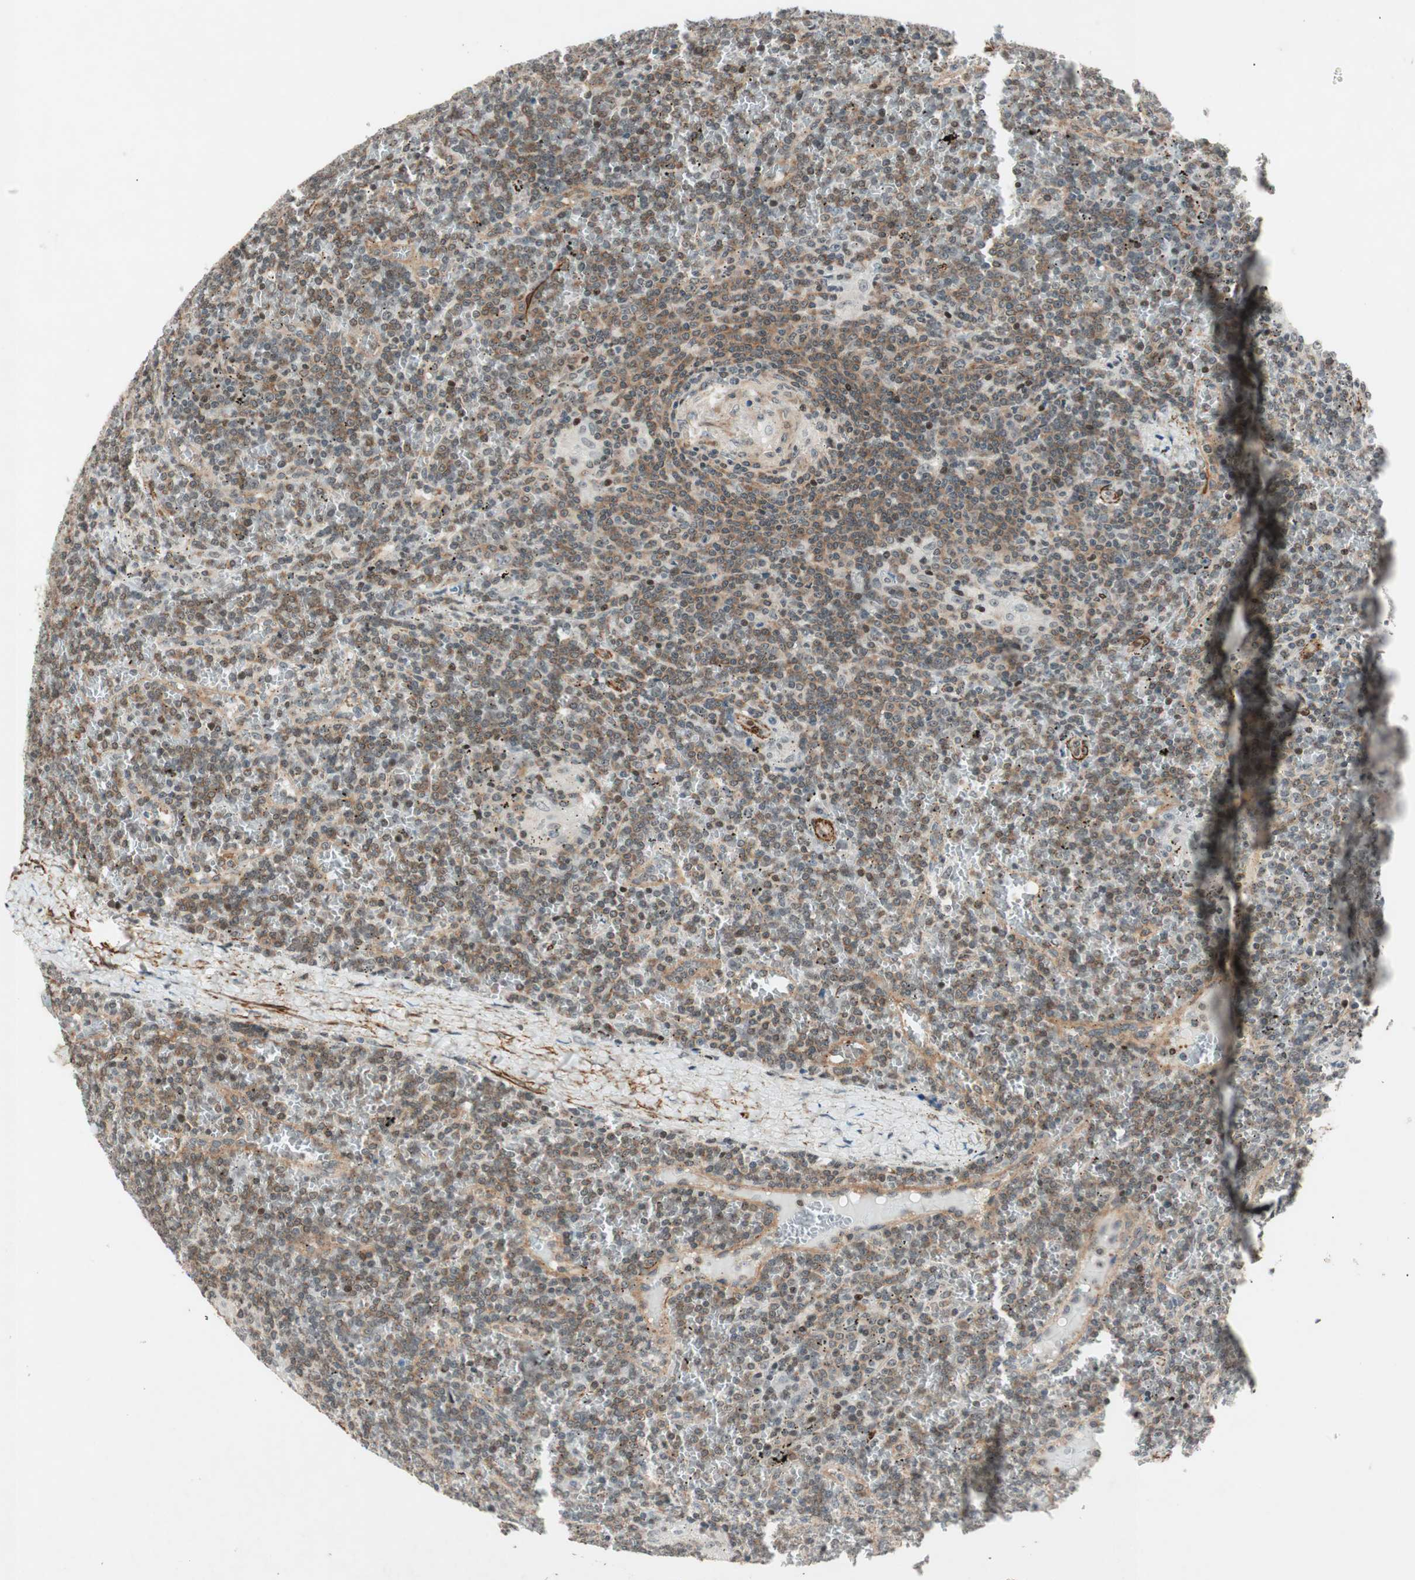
{"staining": {"intensity": "moderate", "quantity": ">75%", "location": "cytoplasmic/membranous"}, "tissue": "lymphoma", "cell_type": "Tumor cells", "image_type": "cancer", "snomed": [{"axis": "morphology", "description": "Malignant lymphoma, non-Hodgkin's type, Low grade"}, {"axis": "topography", "description": "Spleen"}], "caption": "Protein staining of low-grade malignant lymphoma, non-Hodgkin's type tissue reveals moderate cytoplasmic/membranous expression in about >75% of tumor cells. (DAB = brown stain, brightfield microscopy at high magnification).", "gene": "CDK19", "patient": {"sex": "female", "age": 19}}